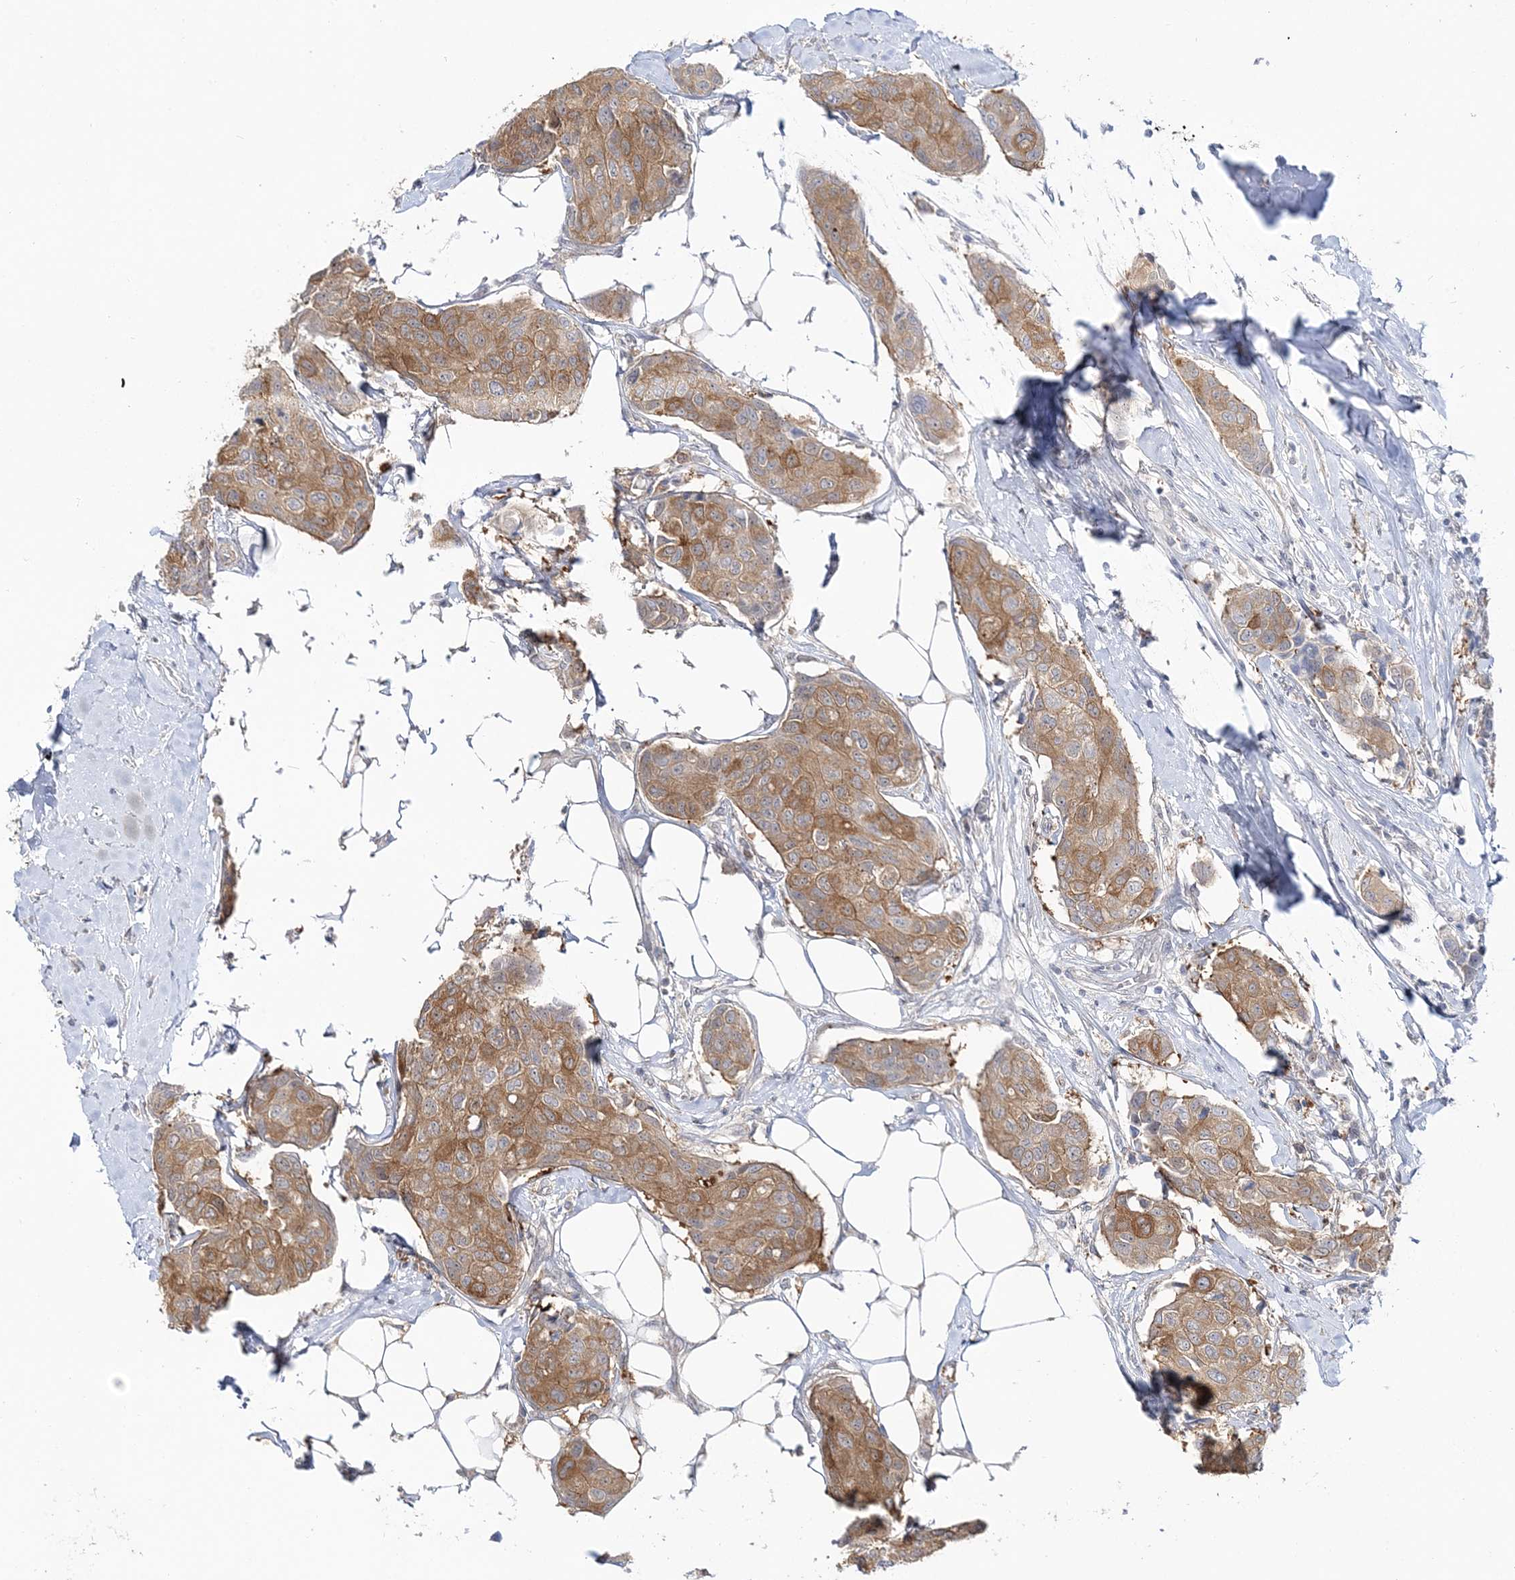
{"staining": {"intensity": "moderate", "quantity": "25%-75%", "location": "cytoplasmic/membranous"}, "tissue": "breast cancer", "cell_type": "Tumor cells", "image_type": "cancer", "snomed": [{"axis": "morphology", "description": "Duct carcinoma"}, {"axis": "topography", "description": "Breast"}], "caption": "A medium amount of moderate cytoplasmic/membranous expression is seen in about 25%-75% of tumor cells in infiltrating ductal carcinoma (breast) tissue.", "gene": "THADA", "patient": {"sex": "female", "age": 80}}